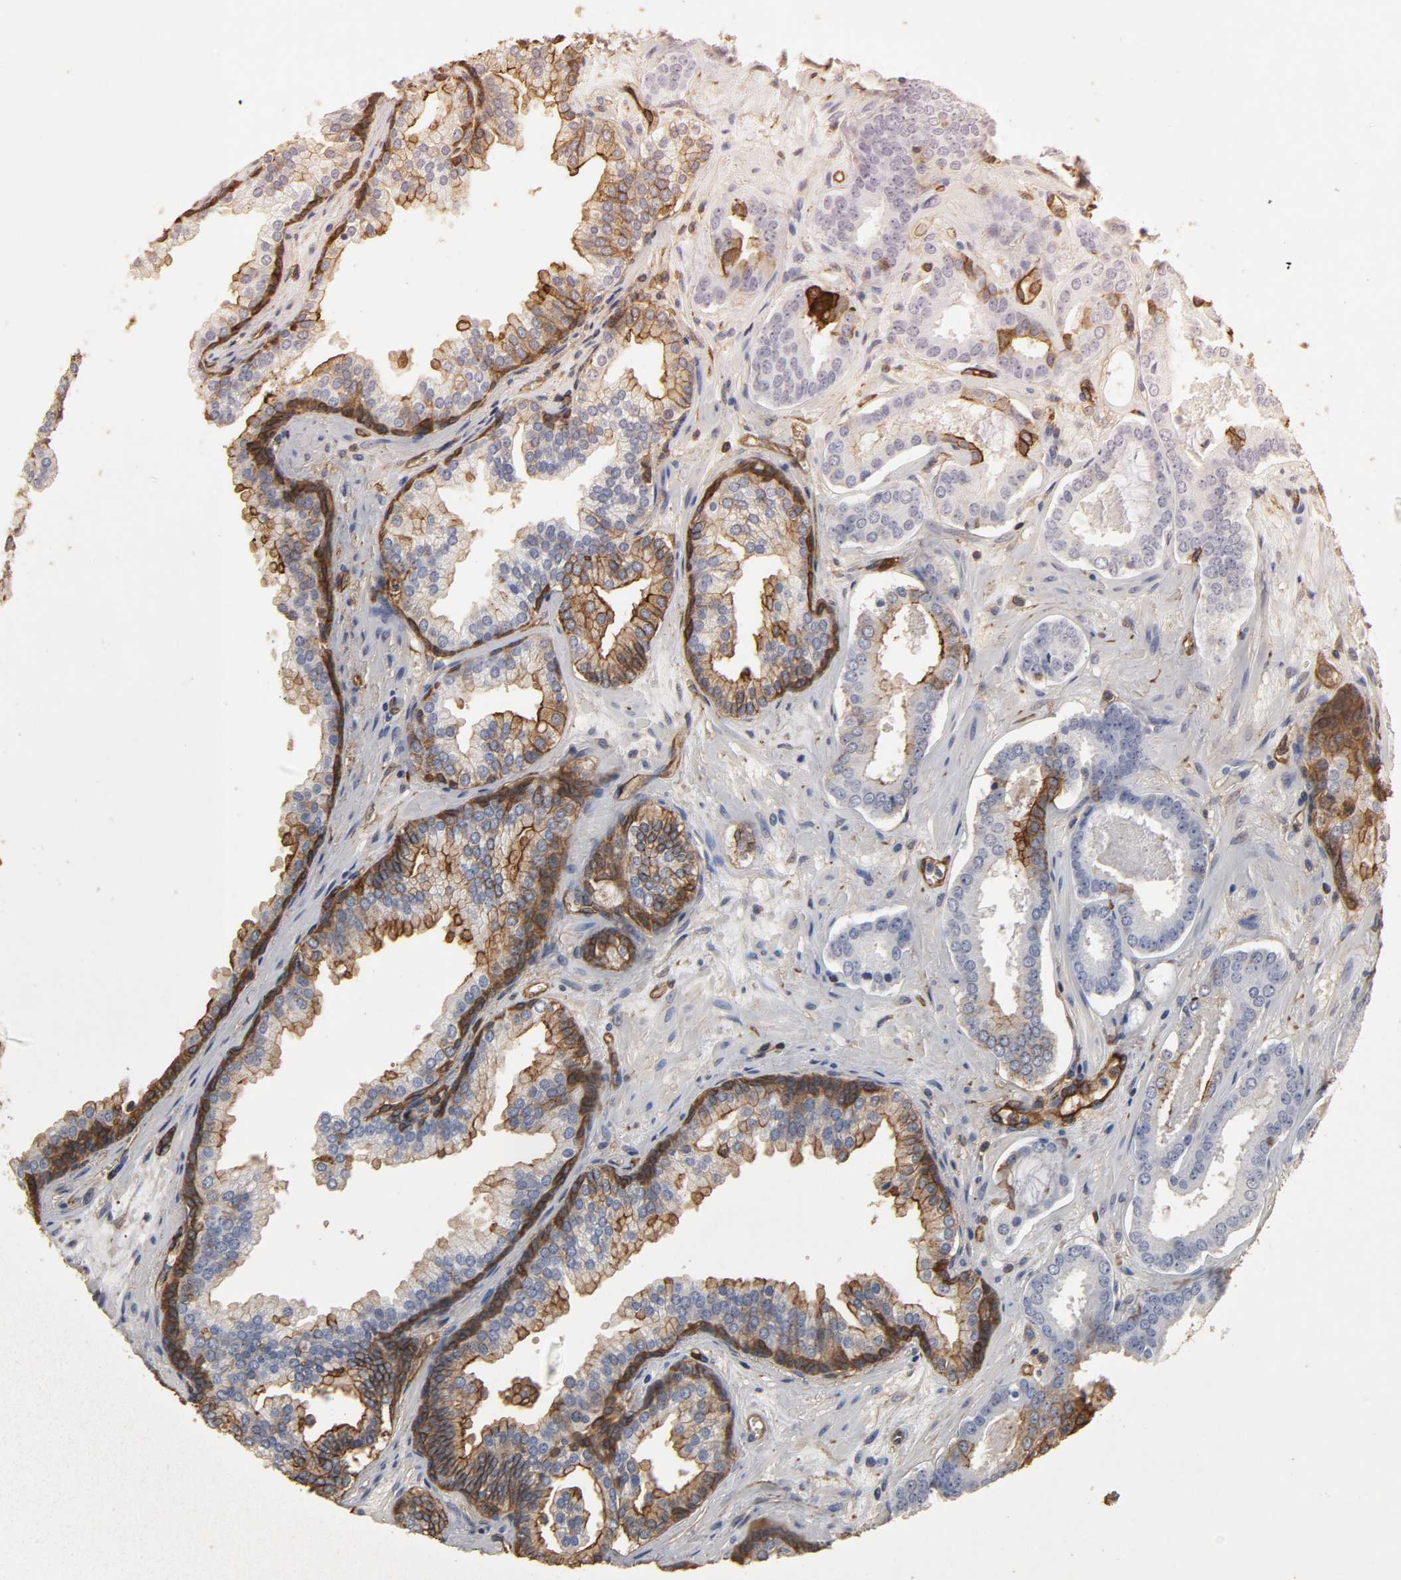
{"staining": {"intensity": "moderate", "quantity": "25%-75%", "location": "cytoplasmic/membranous"}, "tissue": "prostate cancer", "cell_type": "Tumor cells", "image_type": "cancer", "snomed": [{"axis": "morphology", "description": "Adenocarcinoma, Low grade"}, {"axis": "topography", "description": "Prostate"}], "caption": "IHC staining of prostate cancer (low-grade adenocarcinoma), which shows medium levels of moderate cytoplasmic/membranous positivity in approximately 25%-75% of tumor cells indicating moderate cytoplasmic/membranous protein positivity. The staining was performed using DAB (brown) for protein detection and nuclei were counterstained in hematoxylin (blue).", "gene": "ANXA2", "patient": {"sex": "male", "age": 57}}